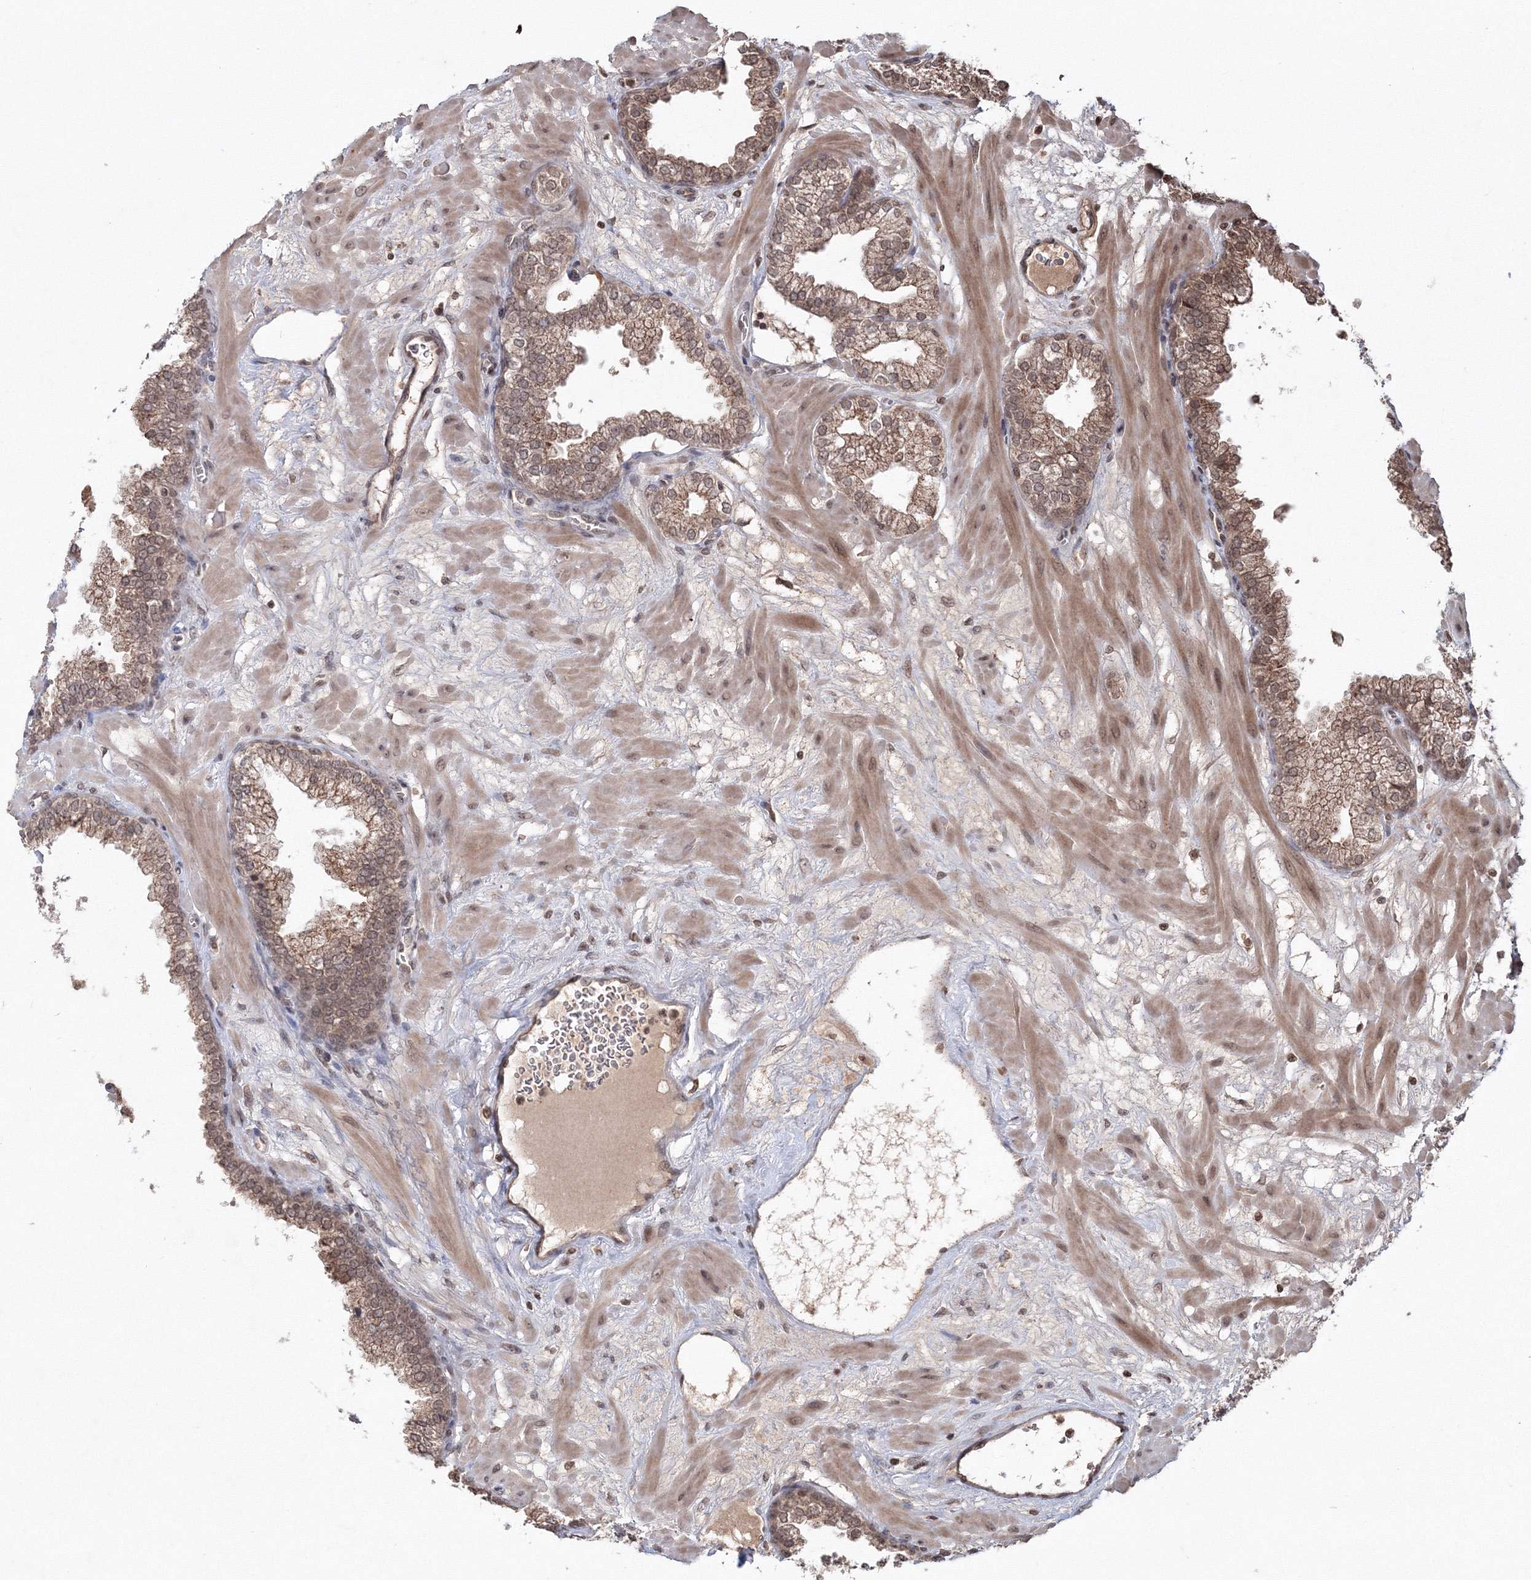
{"staining": {"intensity": "moderate", "quantity": ">75%", "location": "cytoplasmic/membranous,nuclear"}, "tissue": "prostate", "cell_type": "Glandular cells", "image_type": "normal", "snomed": [{"axis": "morphology", "description": "Normal tissue, NOS"}, {"axis": "morphology", "description": "Urothelial carcinoma, Low grade"}, {"axis": "topography", "description": "Urinary bladder"}, {"axis": "topography", "description": "Prostate"}], "caption": "The photomicrograph displays staining of unremarkable prostate, revealing moderate cytoplasmic/membranous,nuclear protein expression (brown color) within glandular cells. The staining is performed using DAB (3,3'-diaminobenzidine) brown chromogen to label protein expression. The nuclei are counter-stained blue using hematoxylin.", "gene": "PEX13", "patient": {"sex": "male", "age": 60}}